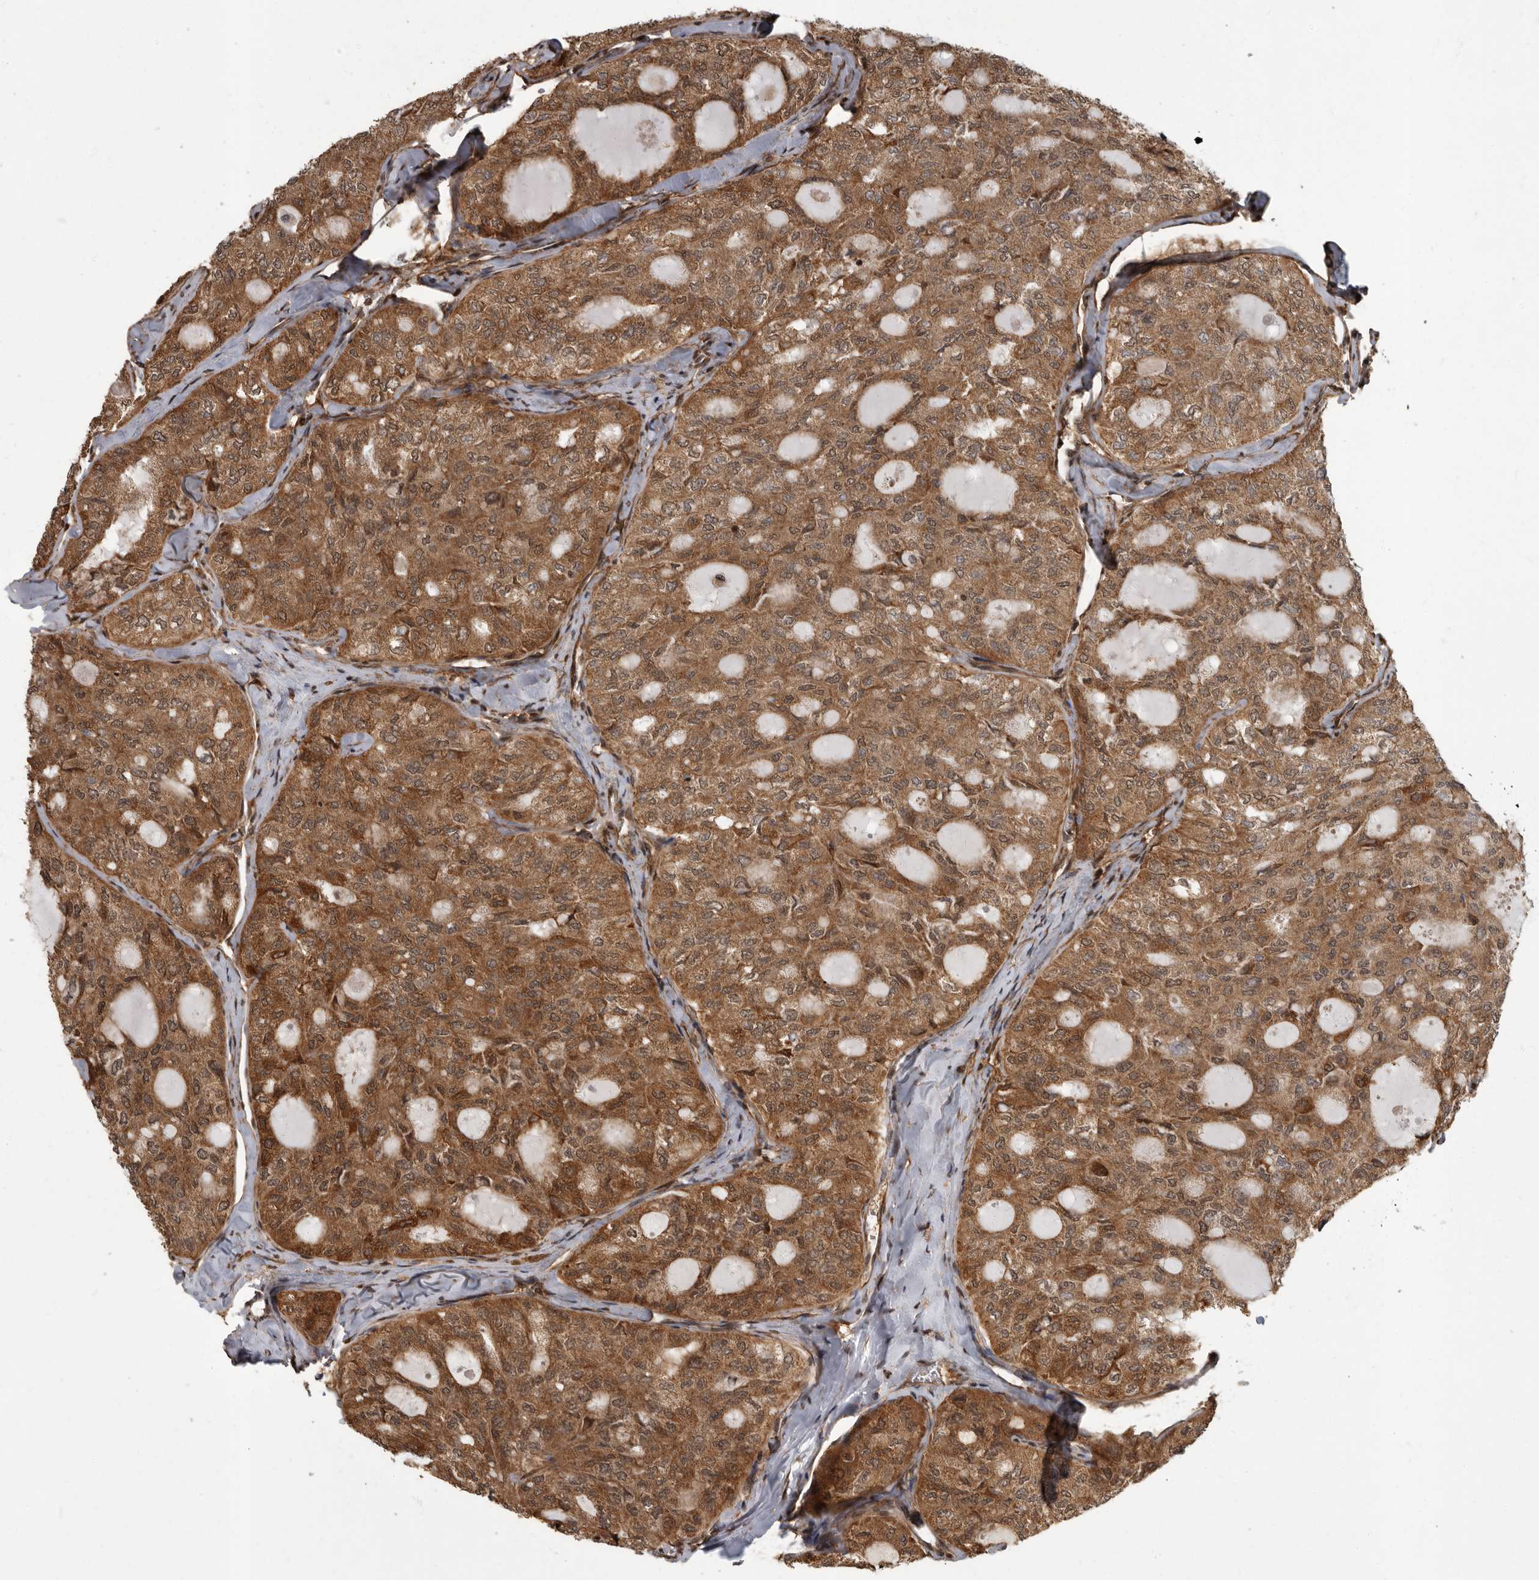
{"staining": {"intensity": "moderate", "quantity": ">75%", "location": "cytoplasmic/membranous,nuclear"}, "tissue": "thyroid cancer", "cell_type": "Tumor cells", "image_type": "cancer", "snomed": [{"axis": "morphology", "description": "Follicular adenoma carcinoma, NOS"}, {"axis": "topography", "description": "Thyroid gland"}], "caption": "Thyroid cancer stained for a protein (brown) displays moderate cytoplasmic/membranous and nuclear positive expression in approximately >75% of tumor cells.", "gene": "VPS50", "patient": {"sex": "male", "age": 75}}